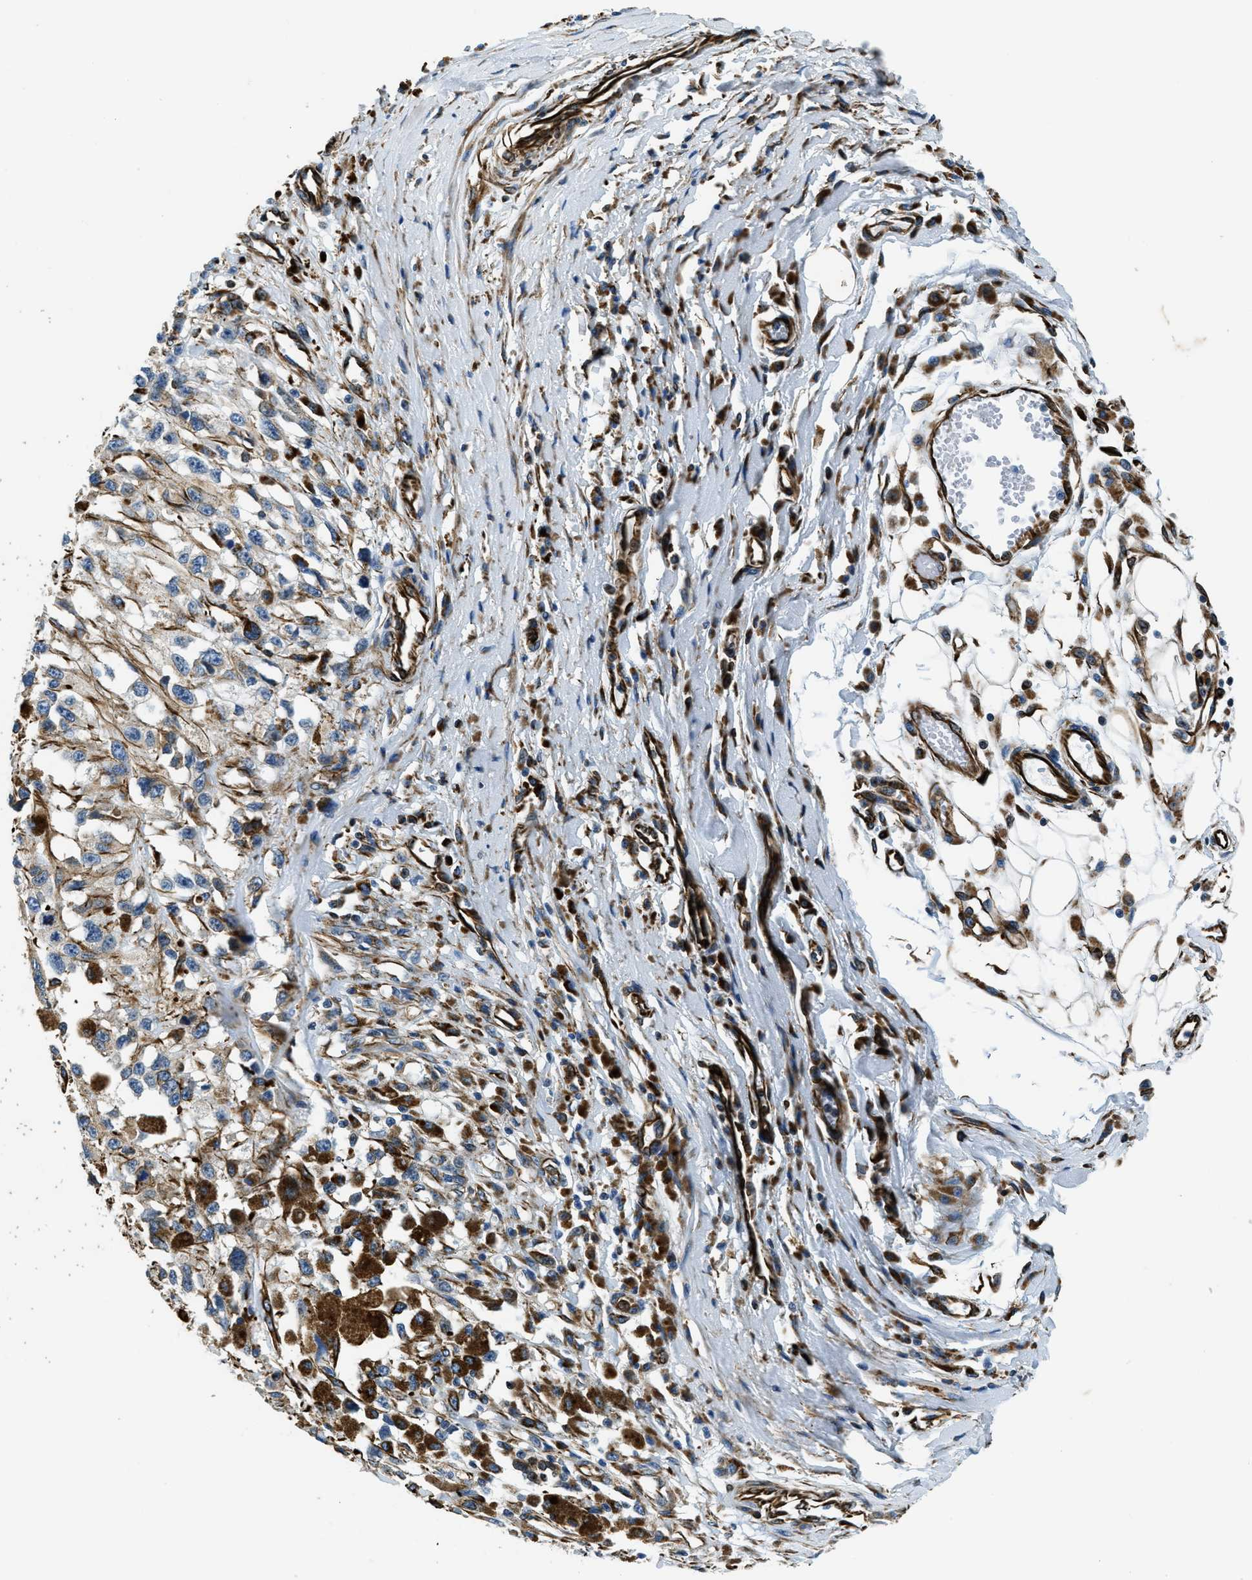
{"staining": {"intensity": "moderate", "quantity": "<25%", "location": "cytoplasmic/membranous"}, "tissue": "melanoma", "cell_type": "Tumor cells", "image_type": "cancer", "snomed": [{"axis": "morphology", "description": "Malignant melanoma, Metastatic site"}, {"axis": "topography", "description": "Lymph node"}], "caption": "Immunohistochemistry (IHC) image of malignant melanoma (metastatic site) stained for a protein (brown), which reveals low levels of moderate cytoplasmic/membranous staining in about <25% of tumor cells.", "gene": "GNS", "patient": {"sex": "male", "age": 59}}